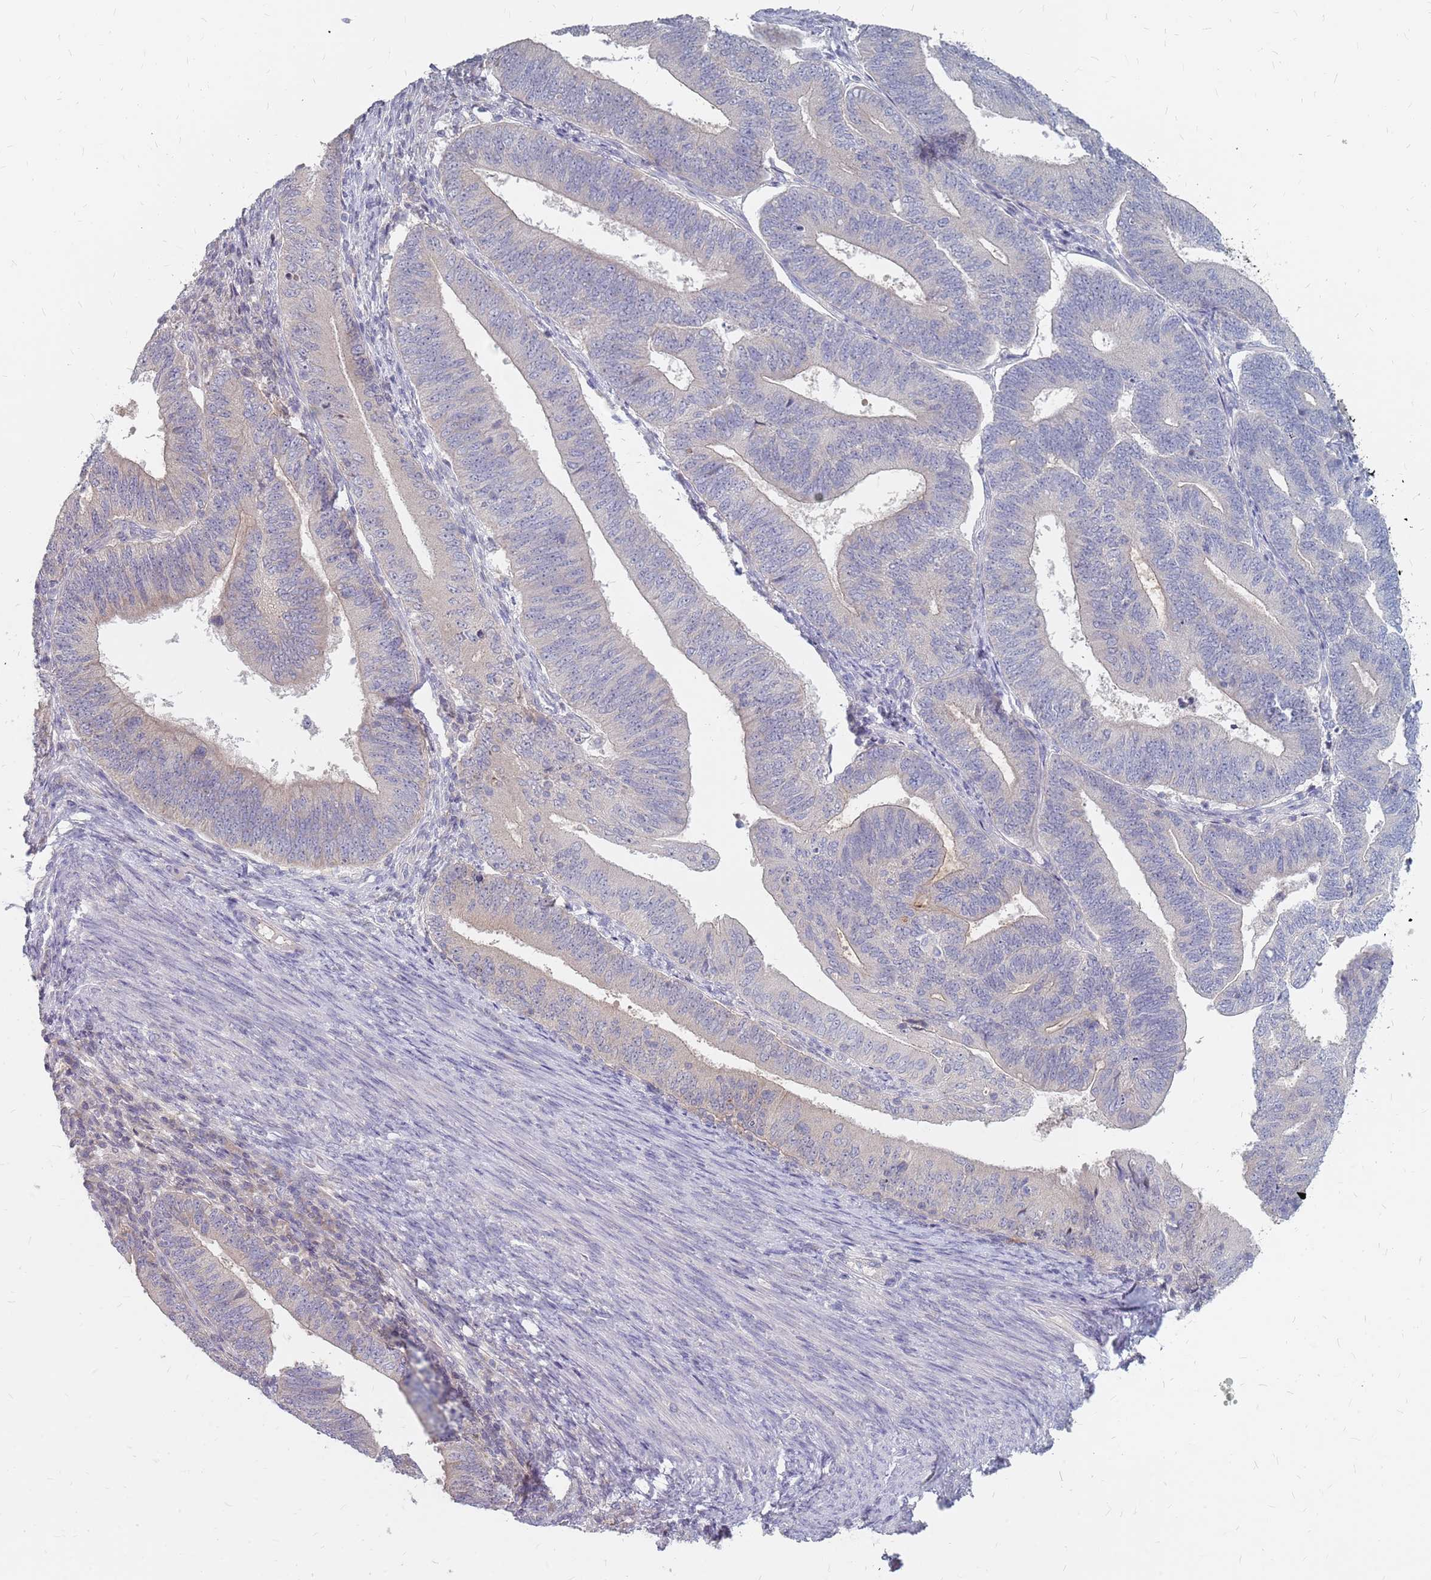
{"staining": {"intensity": "negative", "quantity": "none", "location": "none"}, "tissue": "endometrial cancer", "cell_type": "Tumor cells", "image_type": "cancer", "snomed": [{"axis": "morphology", "description": "Adenocarcinoma, NOS"}, {"axis": "topography", "description": "Endometrium"}], "caption": "IHC histopathology image of neoplastic tissue: human endometrial adenocarcinoma stained with DAB (3,3'-diaminobenzidine) demonstrates no significant protein positivity in tumor cells. (DAB (3,3'-diaminobenzidine) immunohistochemistry with hematoxylin counter stain).", "gene": "CMTR2", "patient": {"sex": "female", "age": 70}}